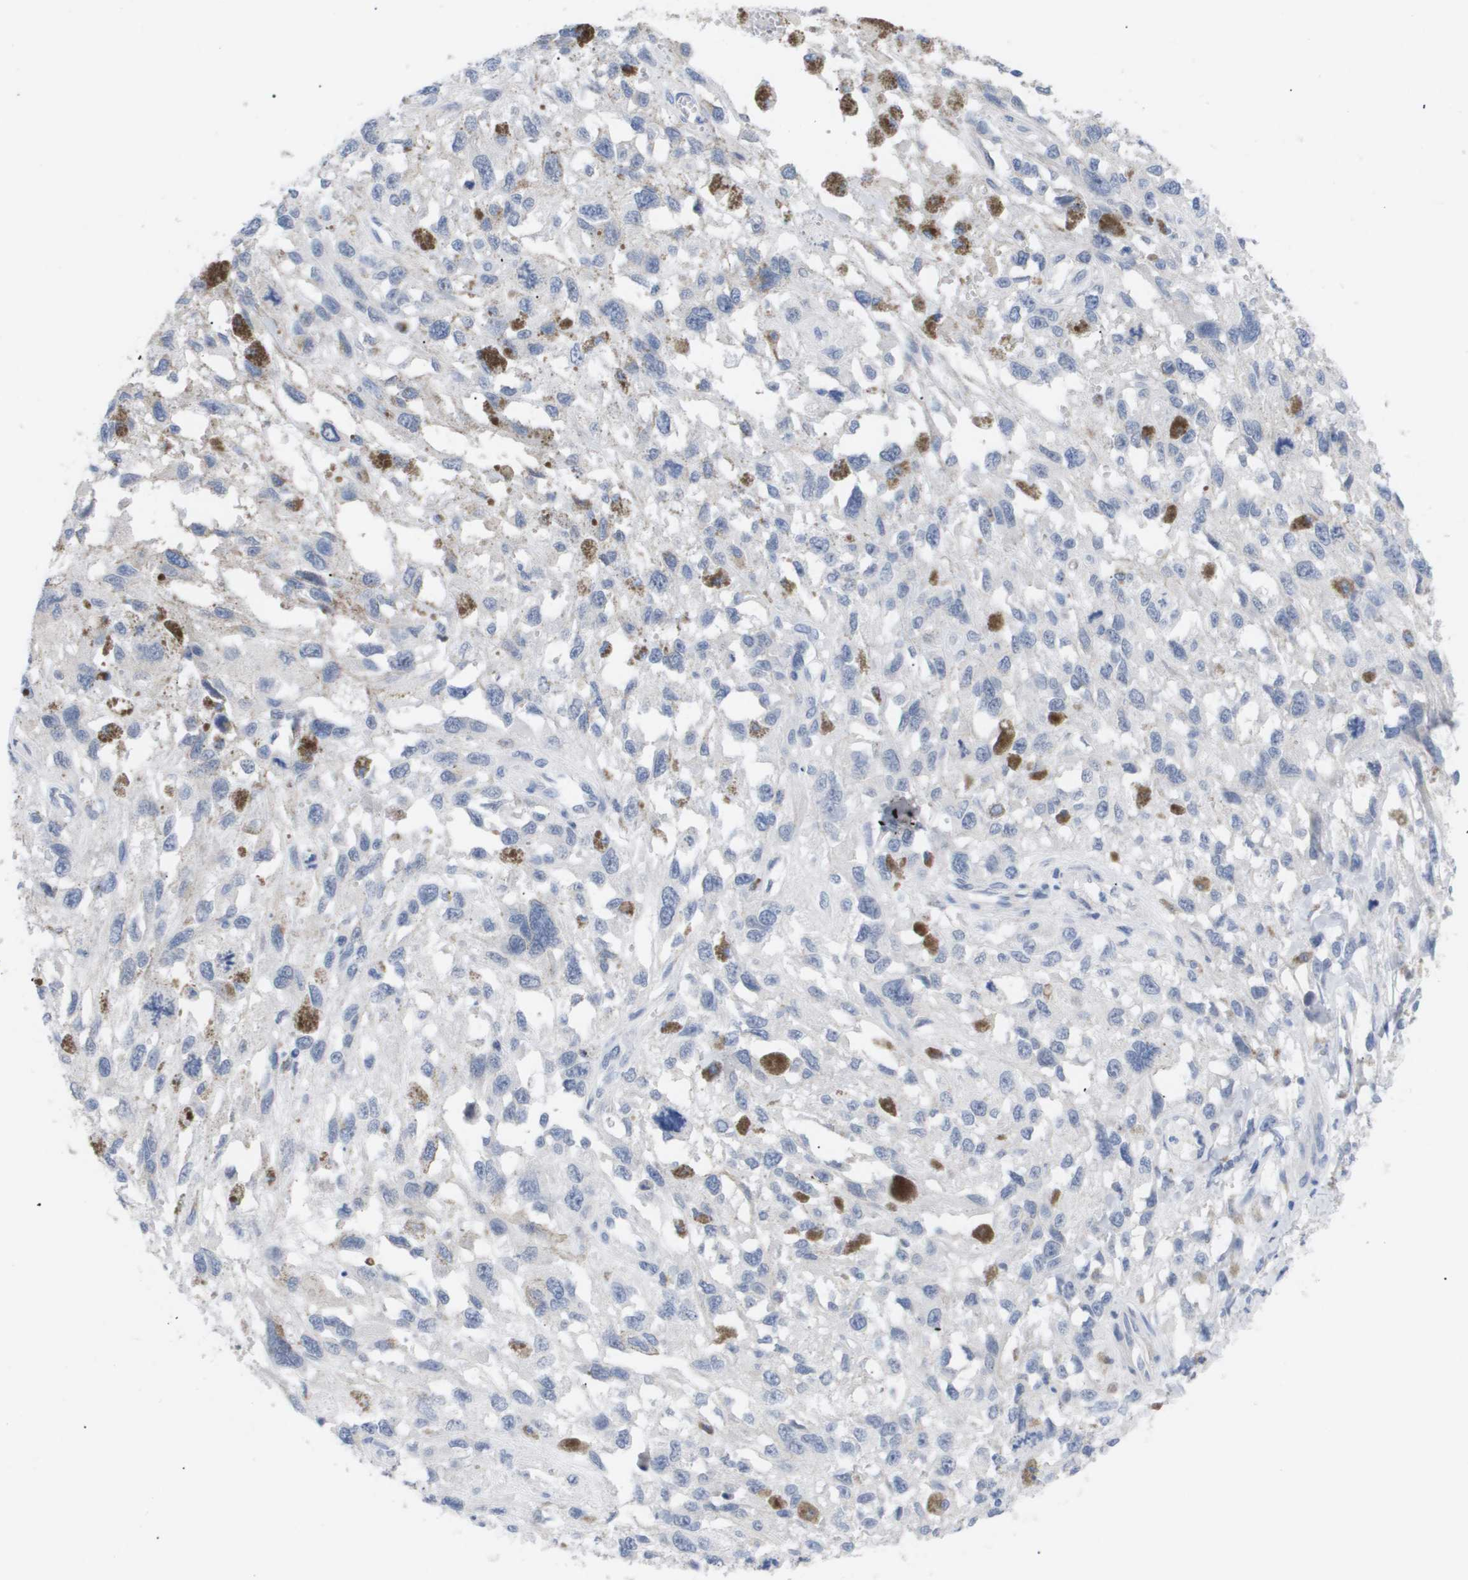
{"staining": {"intensity": "negative", "quantity": "none", "location": "none"}, "tissue": "melanoma", "cell_type": "Tumor cells", "image_type": "cancer", "snomed": [{"axis": "morphology", "description": "Malignant melanoma, Metastatic site"}, {"axis": "topography", "description": "Lymph node"}], "caption": "A photomicrograph of human malignant melanoma (metastatic site) is negative for staining in tumor cells. Brightfield microscopy of IHC stained with DAB (3,3'-diaminobenzidine) (brown) and hematoxylin (blue), captured at high magnification.", "gene": "CAV3", "patient": {"sex": "male", "age": 59}}